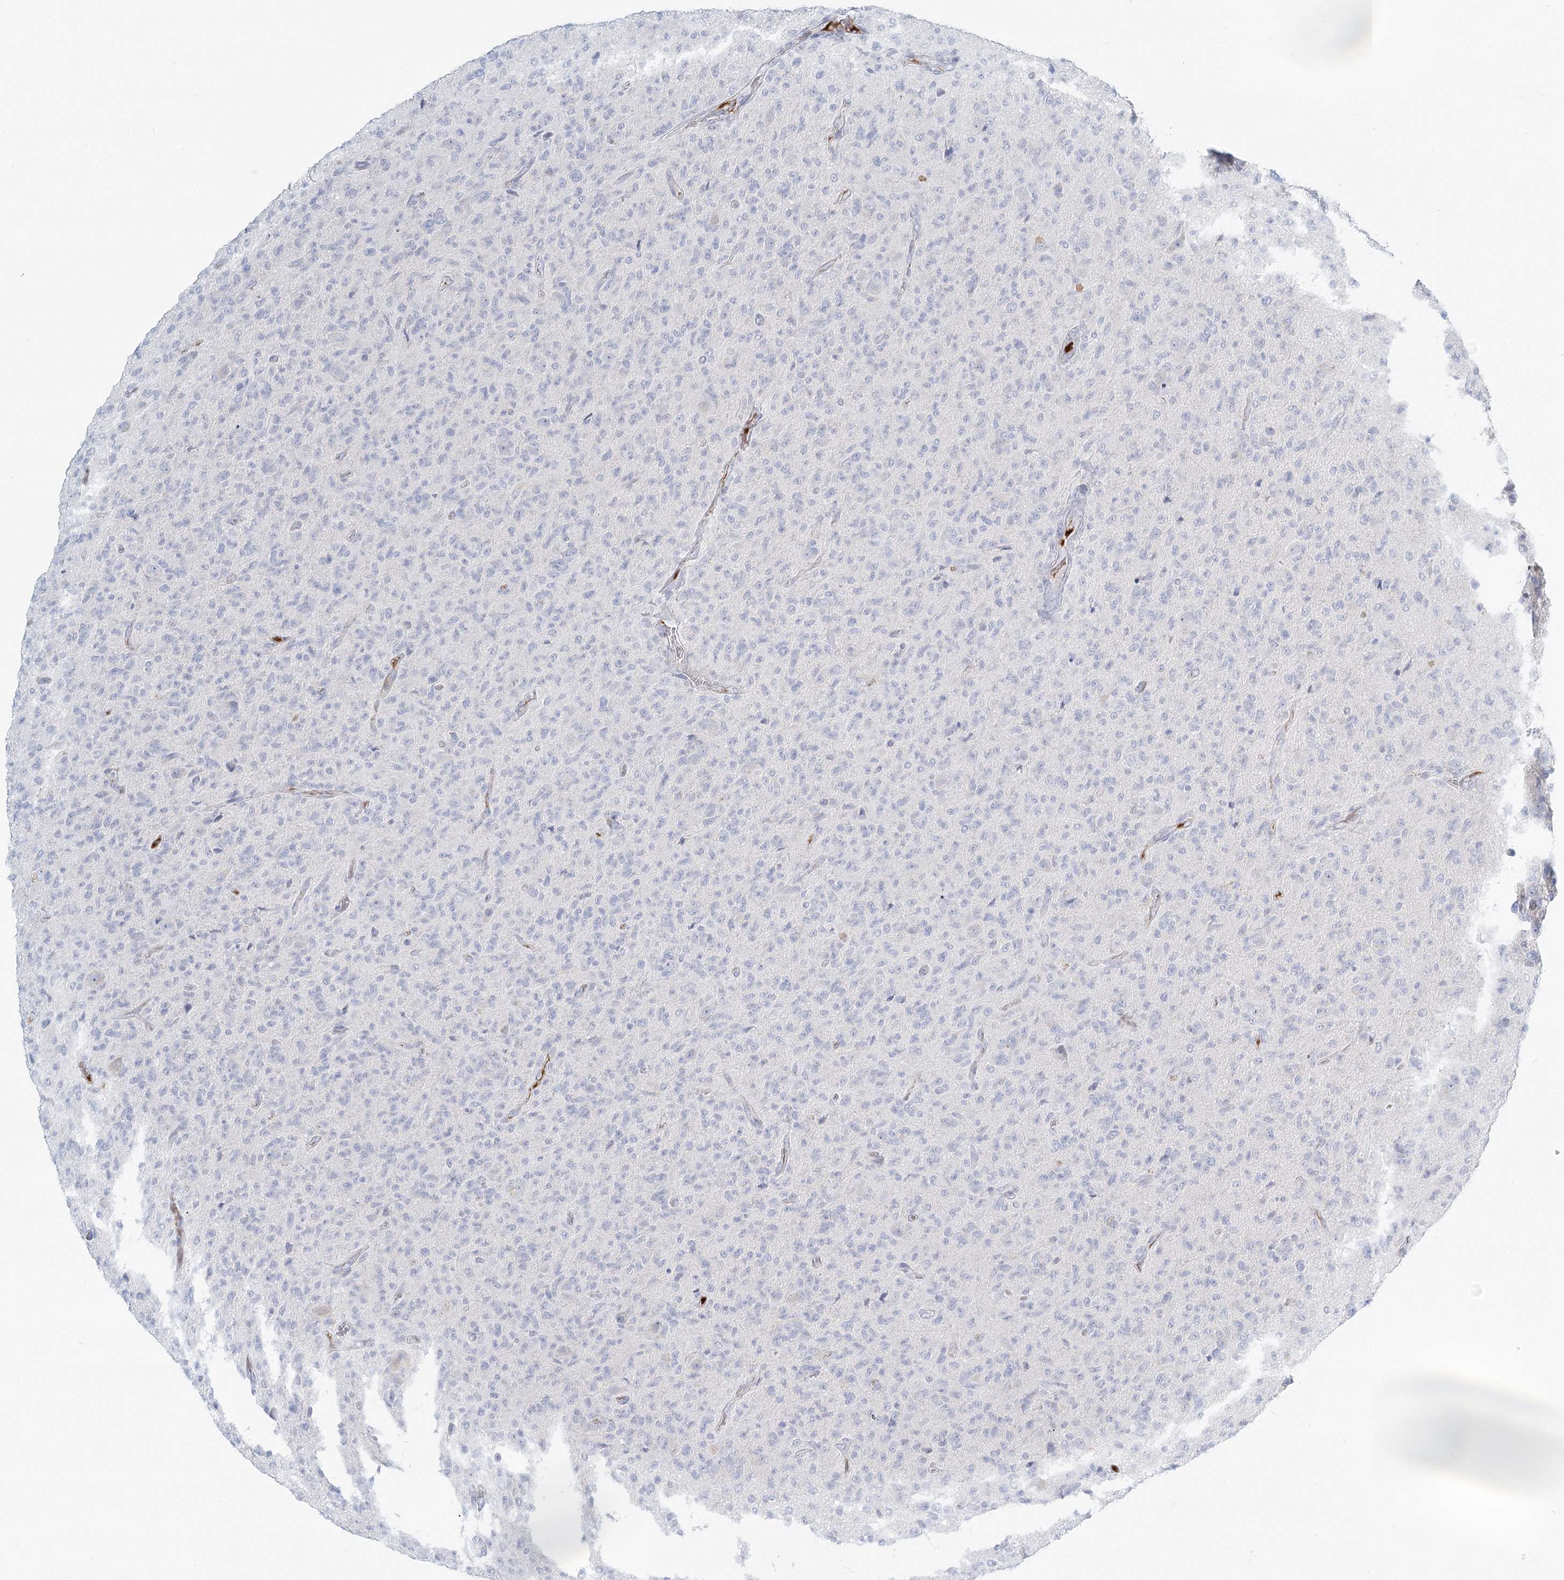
{"staining": {"intensity": "negative", "quantity": "none", "location": "none"}, "tissue": "glioma", "cell_type": "Tumor cells", "image_type": "cancer", "snomed": [{"axis": "morphology", "description": "Glioma, malignant, High grade"}, {"axis": "topography", "description": "Brain"}], "caption": "The image demonstrates no significant positivity in tumor cells of glioma. (Brightfield microscopy of DAB immunohistochemistry at high magnification).", "gene": "DMGDH", "patient": {"sex": "female", "age": 57}}